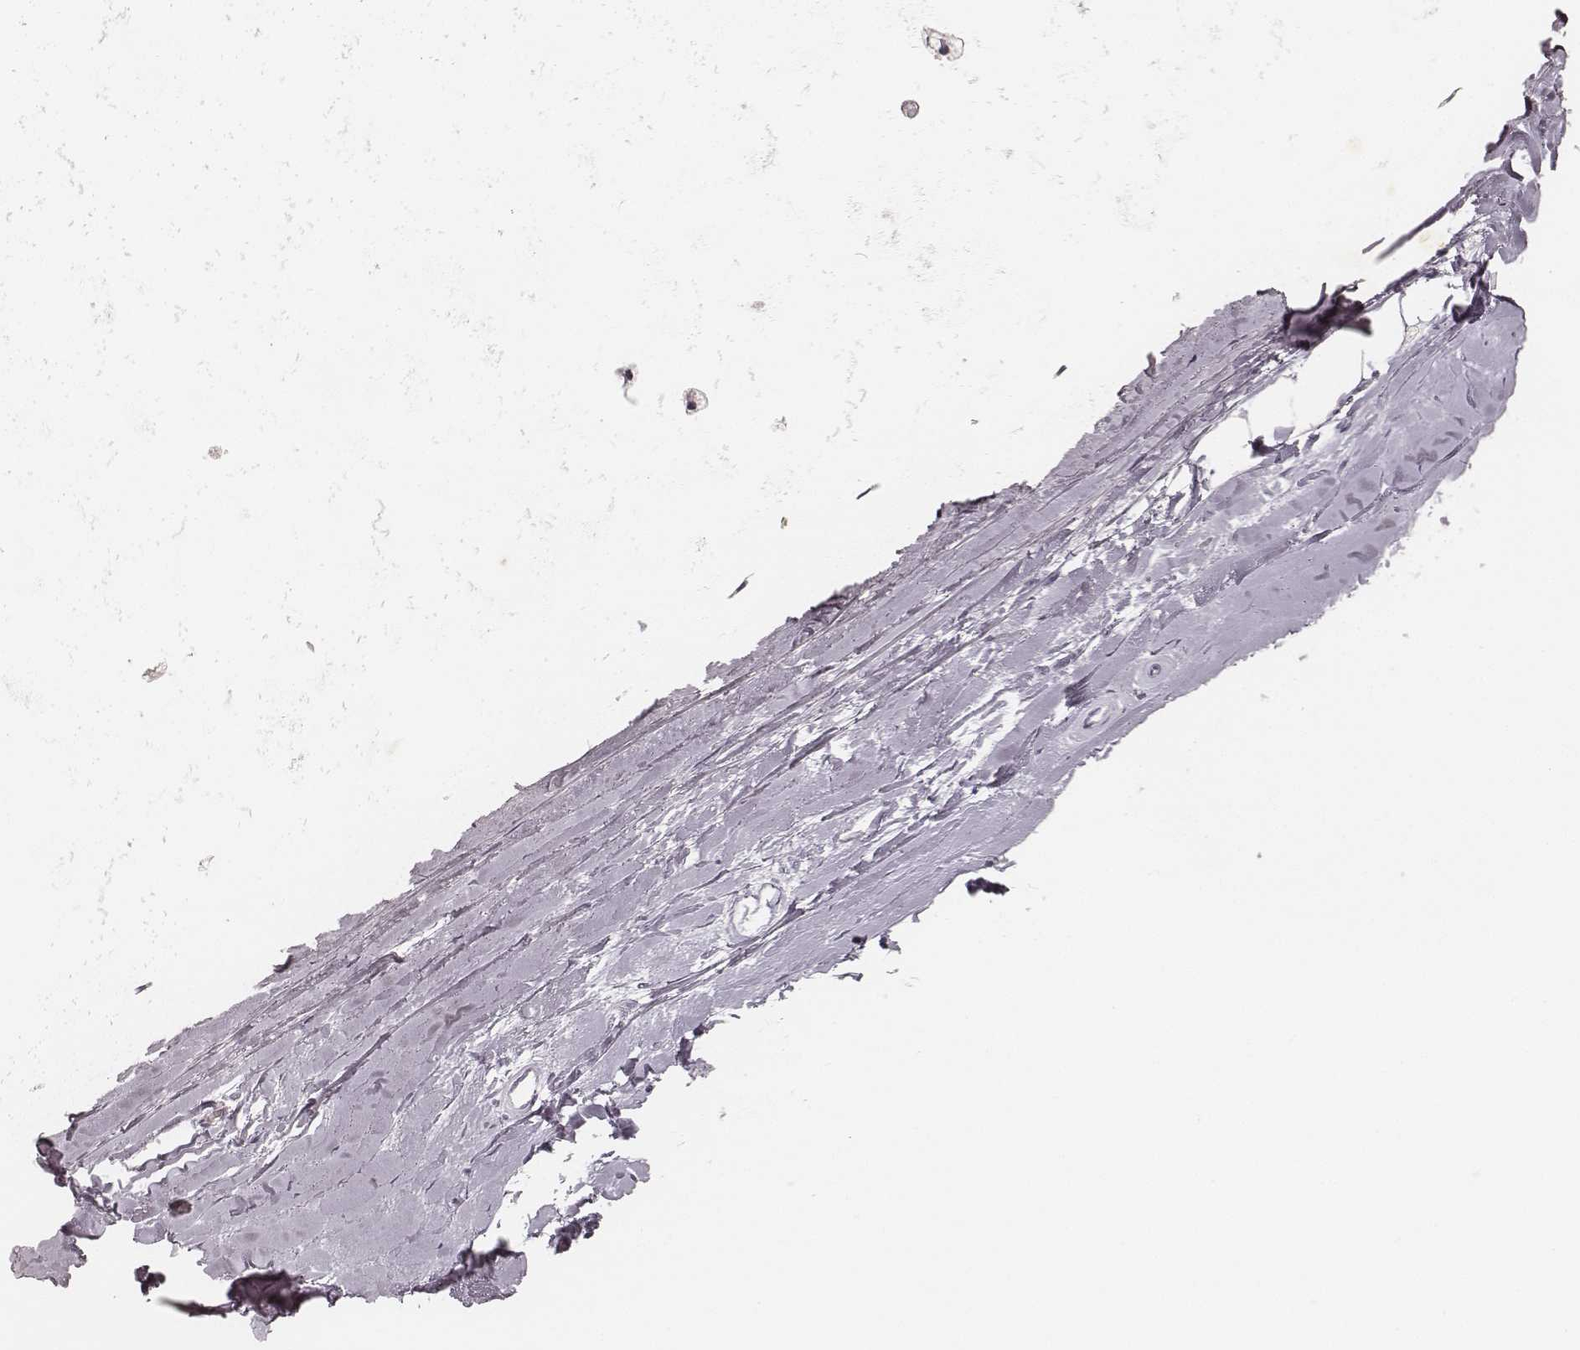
{"staining": {"intensity": "negative", "quantity": "none", "location": "none"}, "tissue": "adipose tissue", "cell_type": "Adipocytes", "image_type": "normal", "snomed": [{"axis": "morphology", "description": "Normal tissue, NOS"}, {"axis": "topography", "description": "Lymph node"}, {"axis": "topography", "description": "Bronchus"}], "caption": "Immunohistochemistry (IHC) of benign human adipose tissue shows no staining in adipocytes.", "gene": "KRT82", "patient": {"sex": "female", "age": 70}}